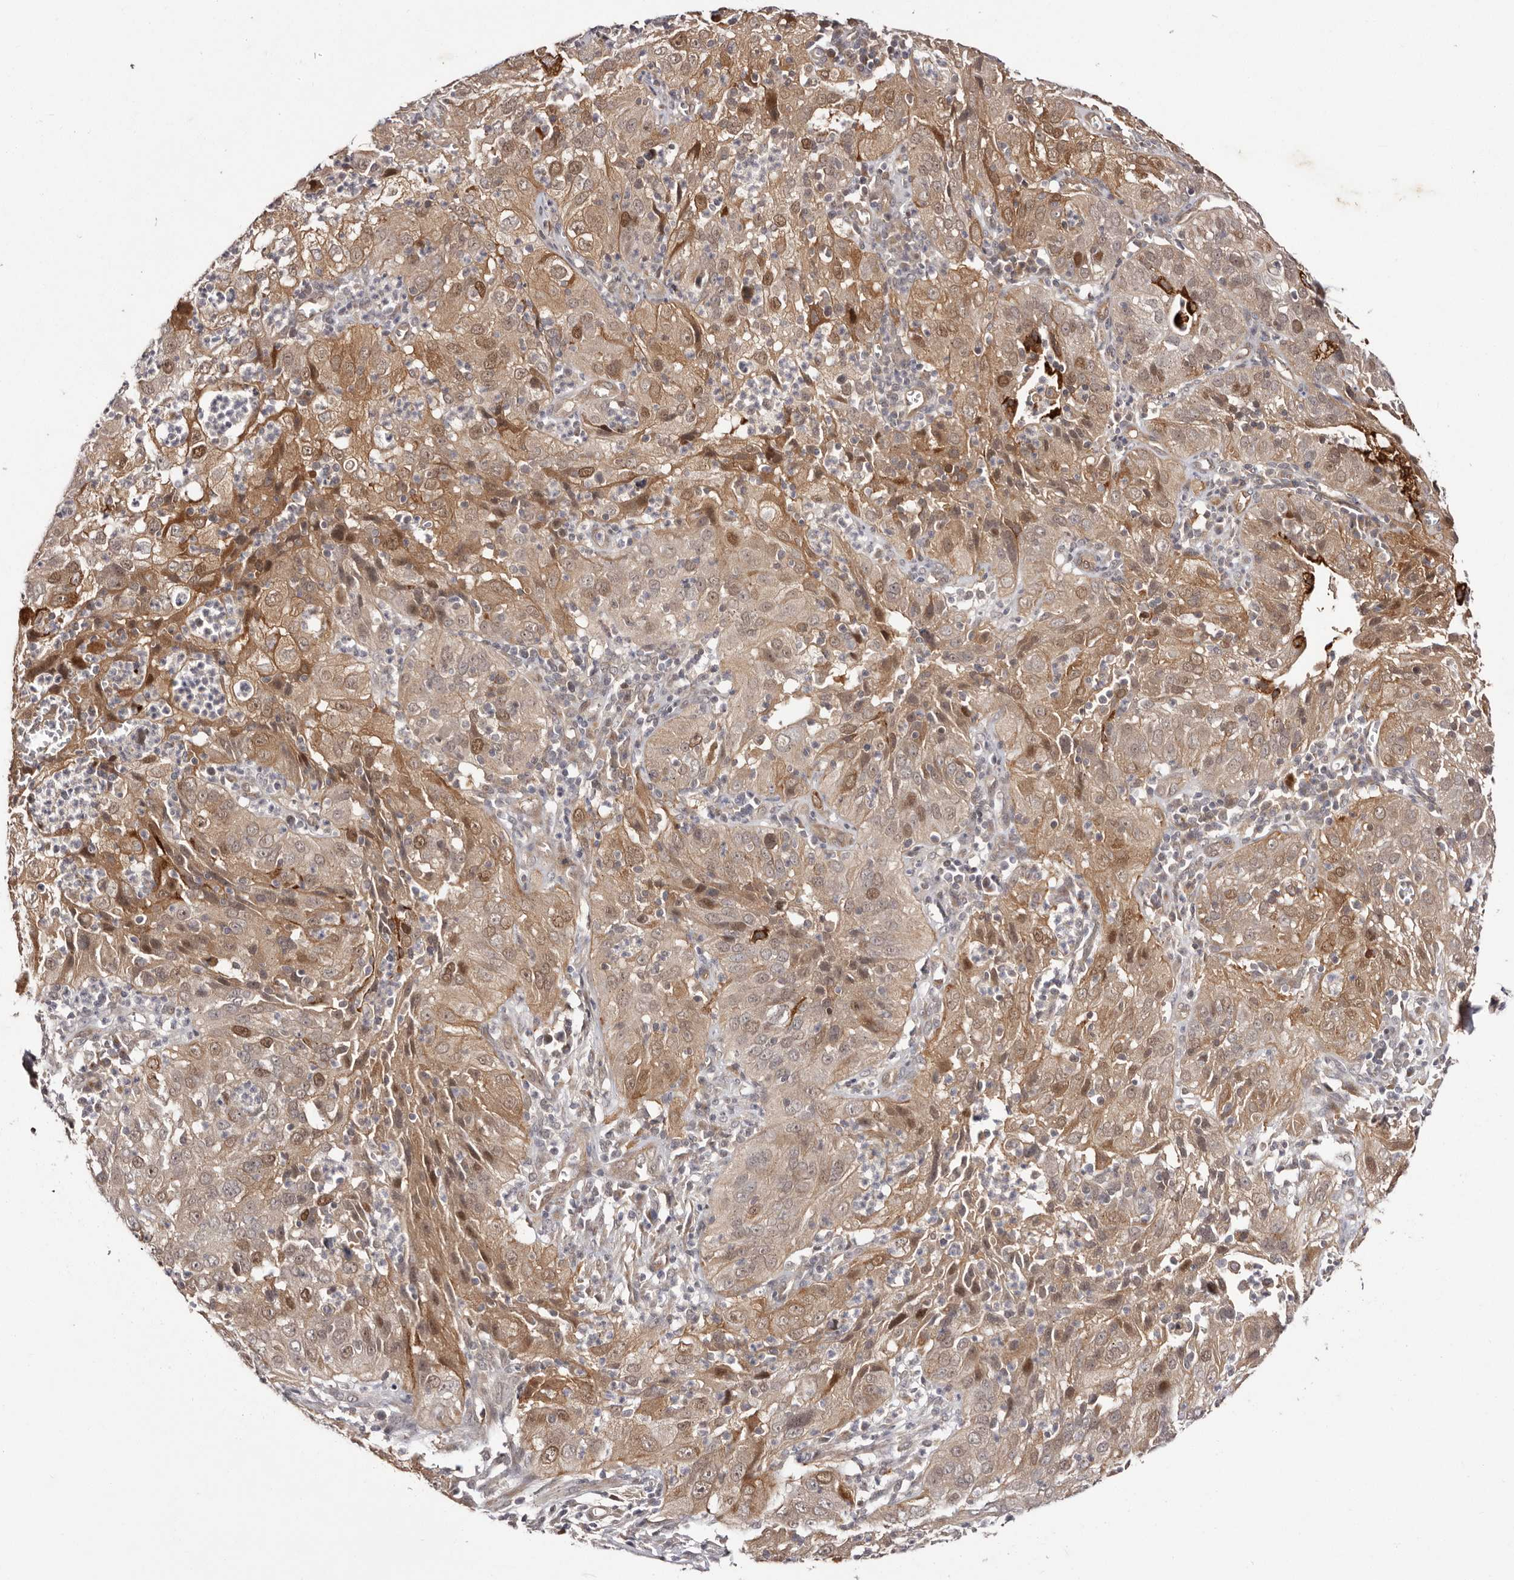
{"staining": {"intensity": "moderate", "quantity": ">75%", "location": "cytoplasmic/membranous,nuclear"}, "tissue": "cervical cancer", "cell_type": "Tumor cells", "image_type": "cancer", "snomed": [{"axis": "morphology", "description": "Squamous cell carcinoma, NOS"}, {"axis": "topography", "description": "Cervix"}], "caption": "Tumor cells display medium levels of moderate cytoplasmic/membranous and nuclear expression in approximately >75% of cells in cervical cancer (squamous cell carcinoma).", "gene": "EGR3", "patient": {"sex": "female", "age": 32}}